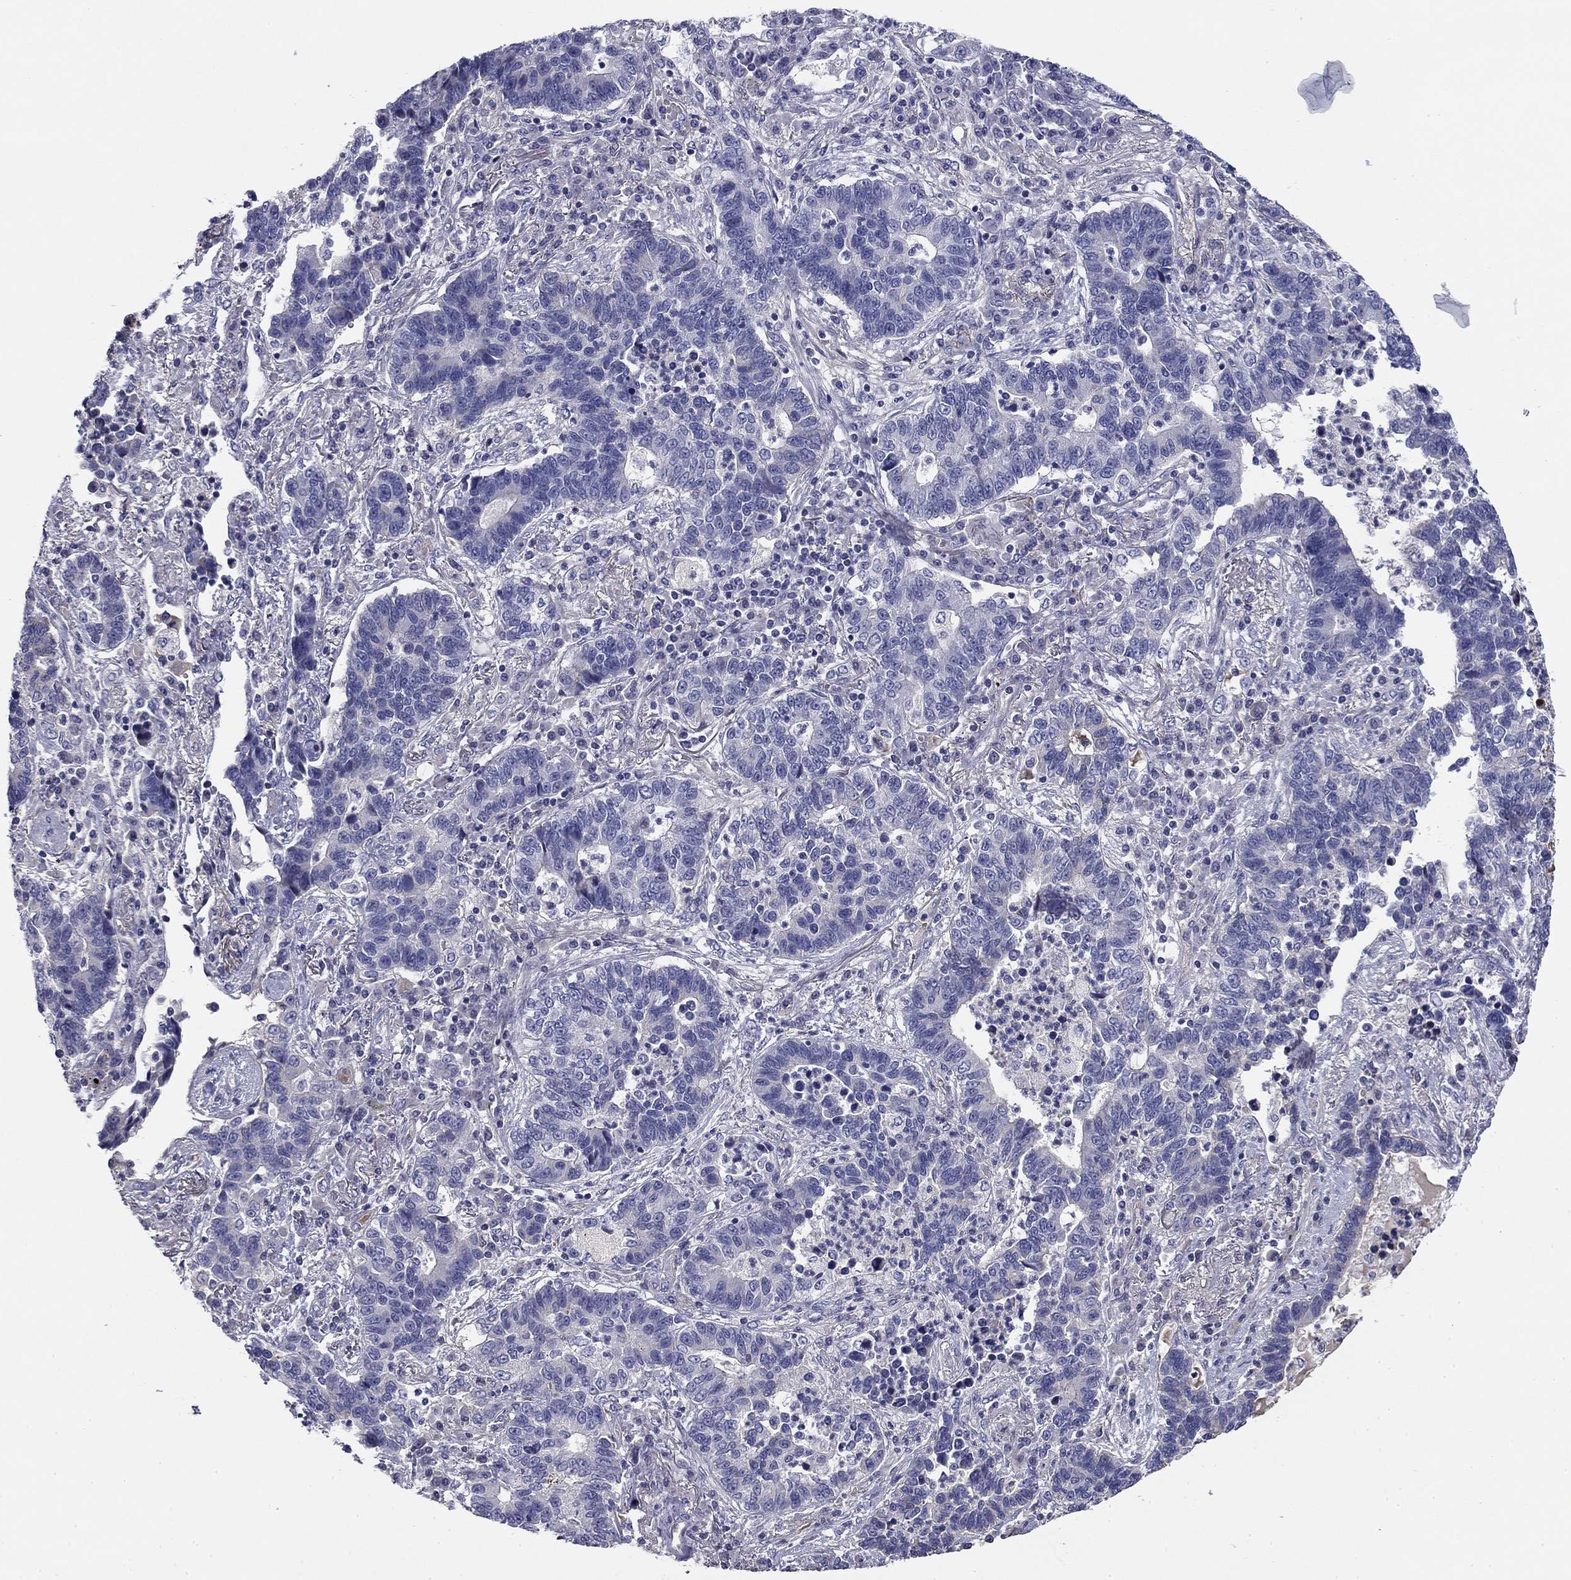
{"staining": {"intensity": "negative", "quantity": "none", "location": "none"}, "tissue": "lung cancer", "cell_type": "Tumor cells", "image_type": "cancer", "snomed": [{"axis": "morphology", "description": "Adenocarcinoma, NOS"}, {"axis": "topography", "description": "Lung"}], "caption": "A photomicrograph of lung cancer (adenocarcinoma) stained for a protein reveals no brown staining in tumor cells. Nuclei are stained in blue.", "gene": "CPLX4", "patient": {"sex": "female", "age": 57}}